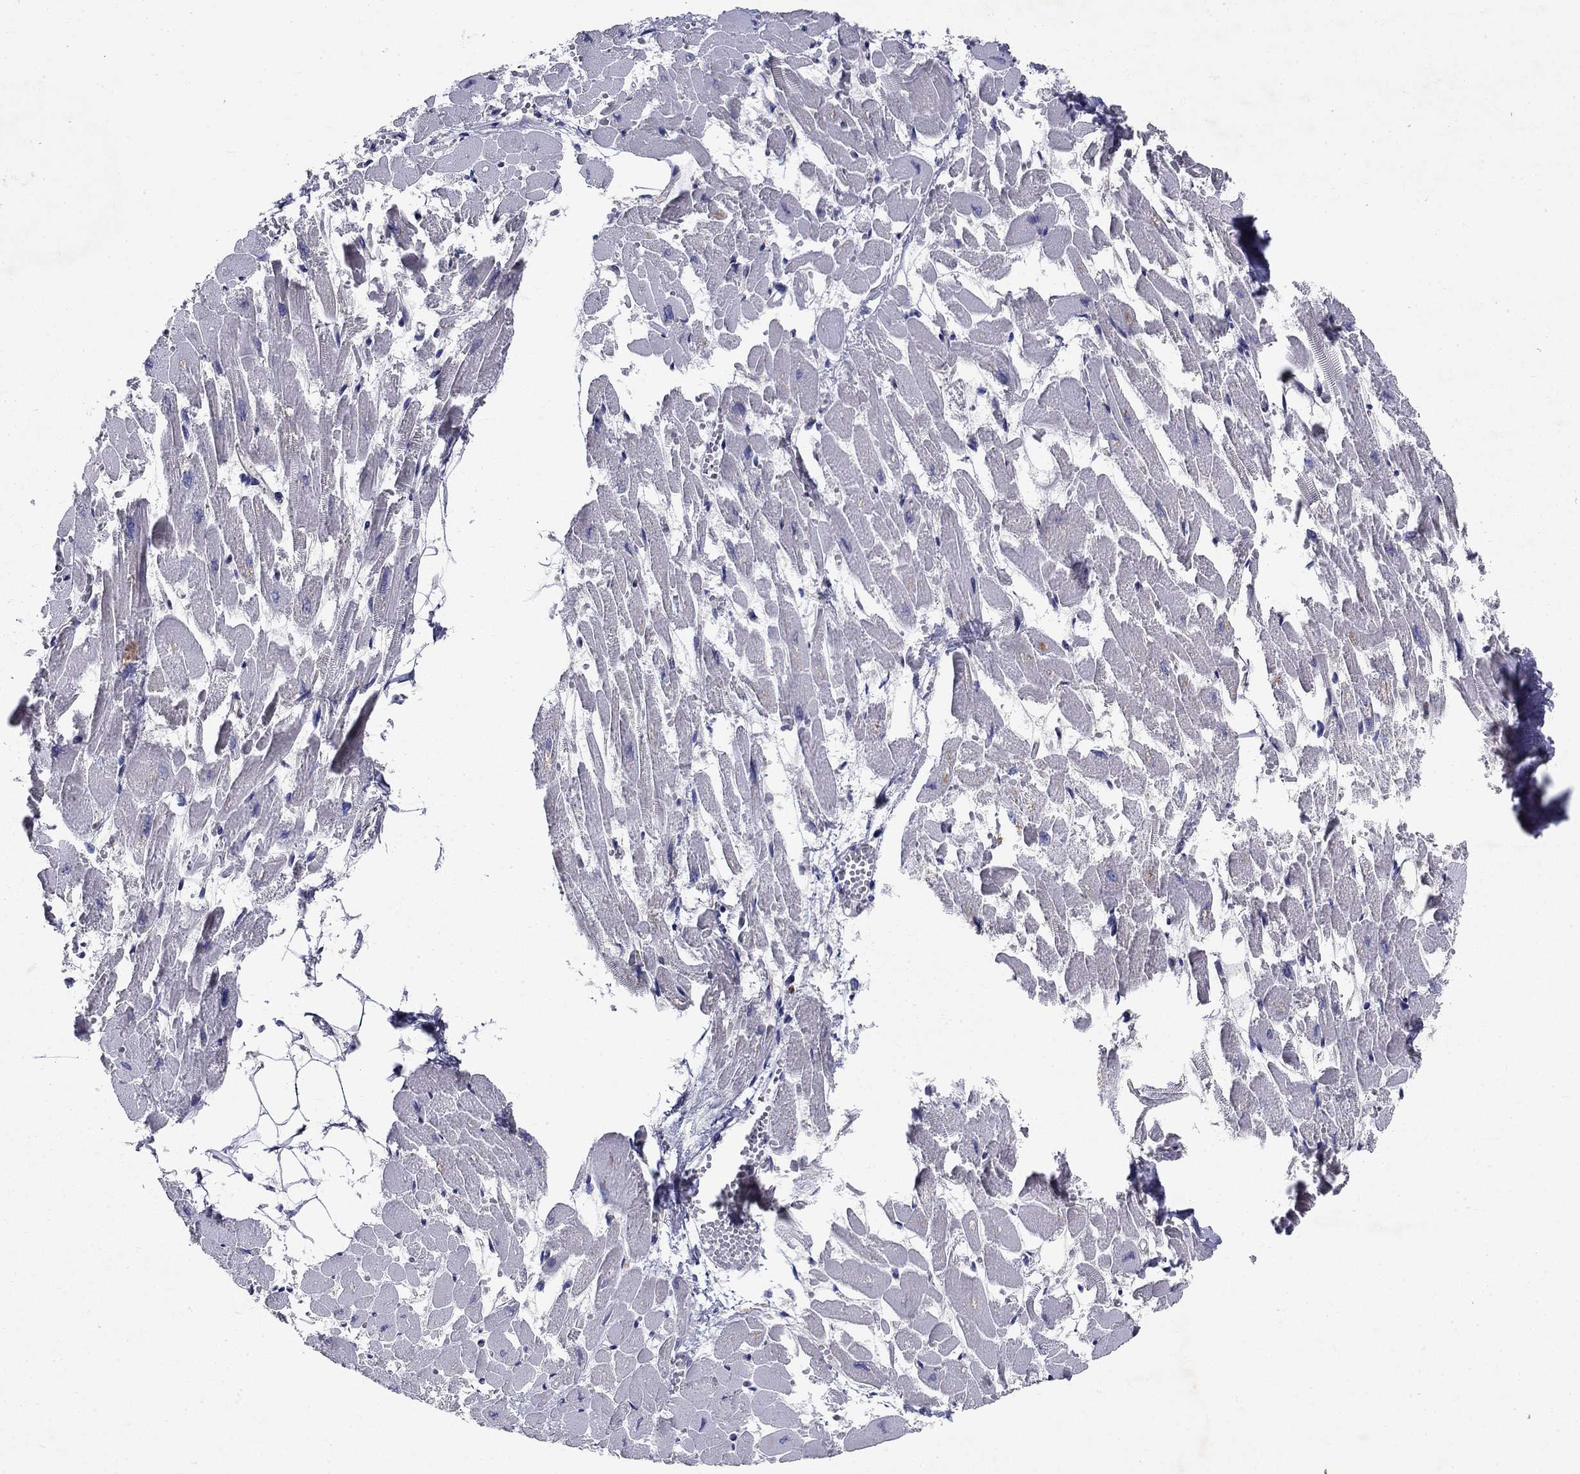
{"staining": {"intensity": "negative", "quantity": "none", "location": "none"}, "tissue": "heart muscle", "cell_type": "Cardiomyocytes", "image_type": "normal", "snomed": [{"axis": "morphology", "description": "Normal tissue, NOS"}, {"axis": "topography", "description": "Heart"}], "caption": "The photomicrograph reveals no significant expression in cardiomyocytes of heart muscle. The staining is performed using DAB brown chromogen with nuclei counter-stained in using hematoxylin.", "gene": "GLTP", "patient": {"sex": "female", "age": 52}}